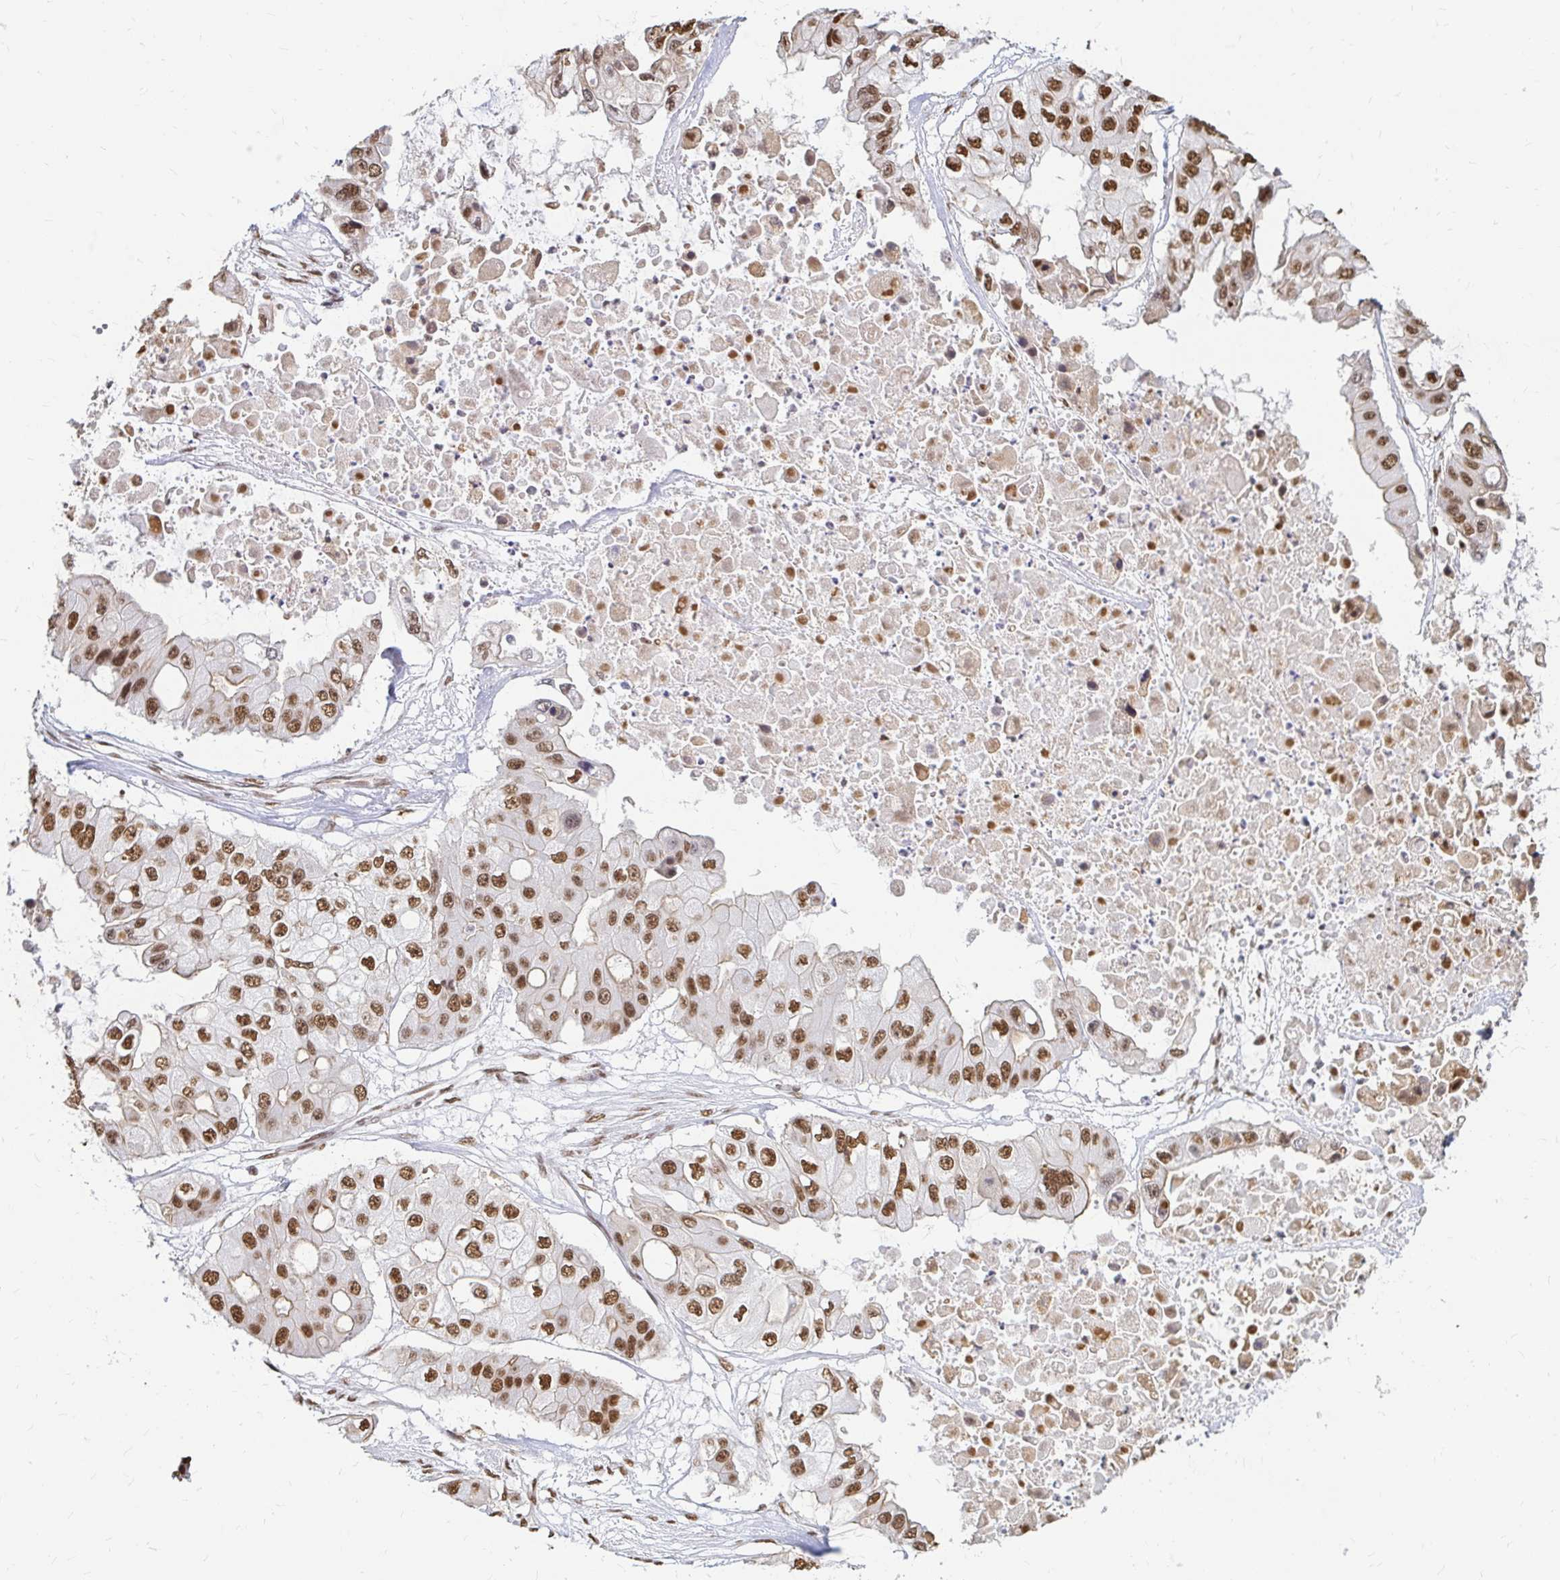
{"staining": {"intensity": "moderate", "quantity": ">75%", "location": "nuclear"}, "tissue": "ovarian cancer", "cell_type": "Tumor cells", "image_type": "cancer", "snomed": [{"axis": "morphology", "description": "Cystadenocarcinoma, serous, NOS"}, {"axis": "topography", "description": "Ovary"}], "caption": "Ovarian serous cystadenocarcinoma tissue reveals moderate nuclear staining in about >75% of tumor cells", "gene": "HNRNPU", "patient": {"sex": "female", "age": 56}}